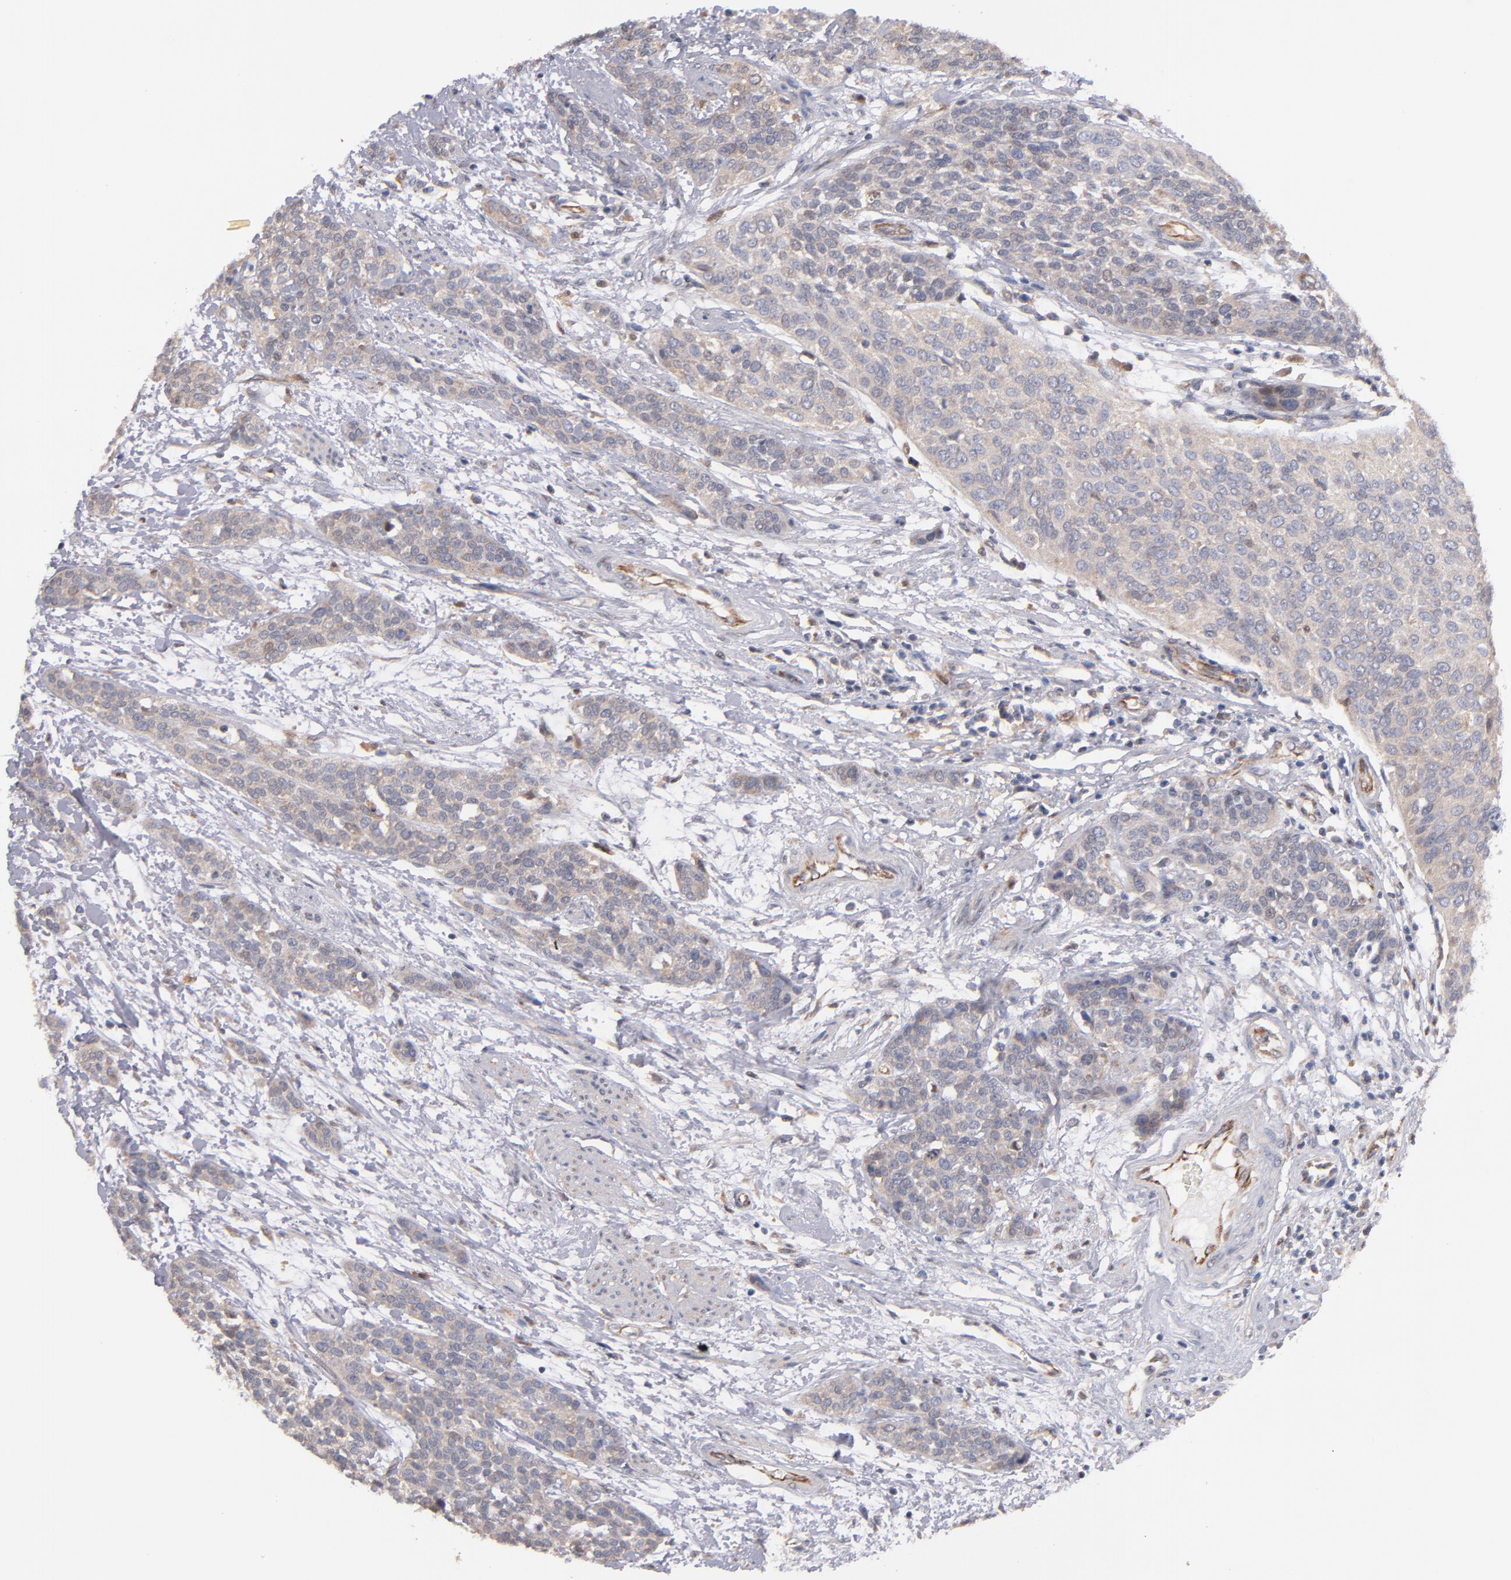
{"staining": {"intensity": "weak", "quantity": ">75%", "location": "cytoplasmic/membranous"}, "tissue": "urothelial cancer", "cell_type": "Tumor cells", "image_type": "cancer", "snomed": [{"axis": "morphology", "description": "Urothelial carcinoma, High grade"}, {"axis": "topography", "description": "Urinary bladder"}], "caption": "Tumor cells reveal low levels of weak cytoplasmic/membranous expression in about >75% of cells in urothelial carcinoma (high-grade).", "gene": "GMFG", "patient": {"sex": "male", "age": 56}}